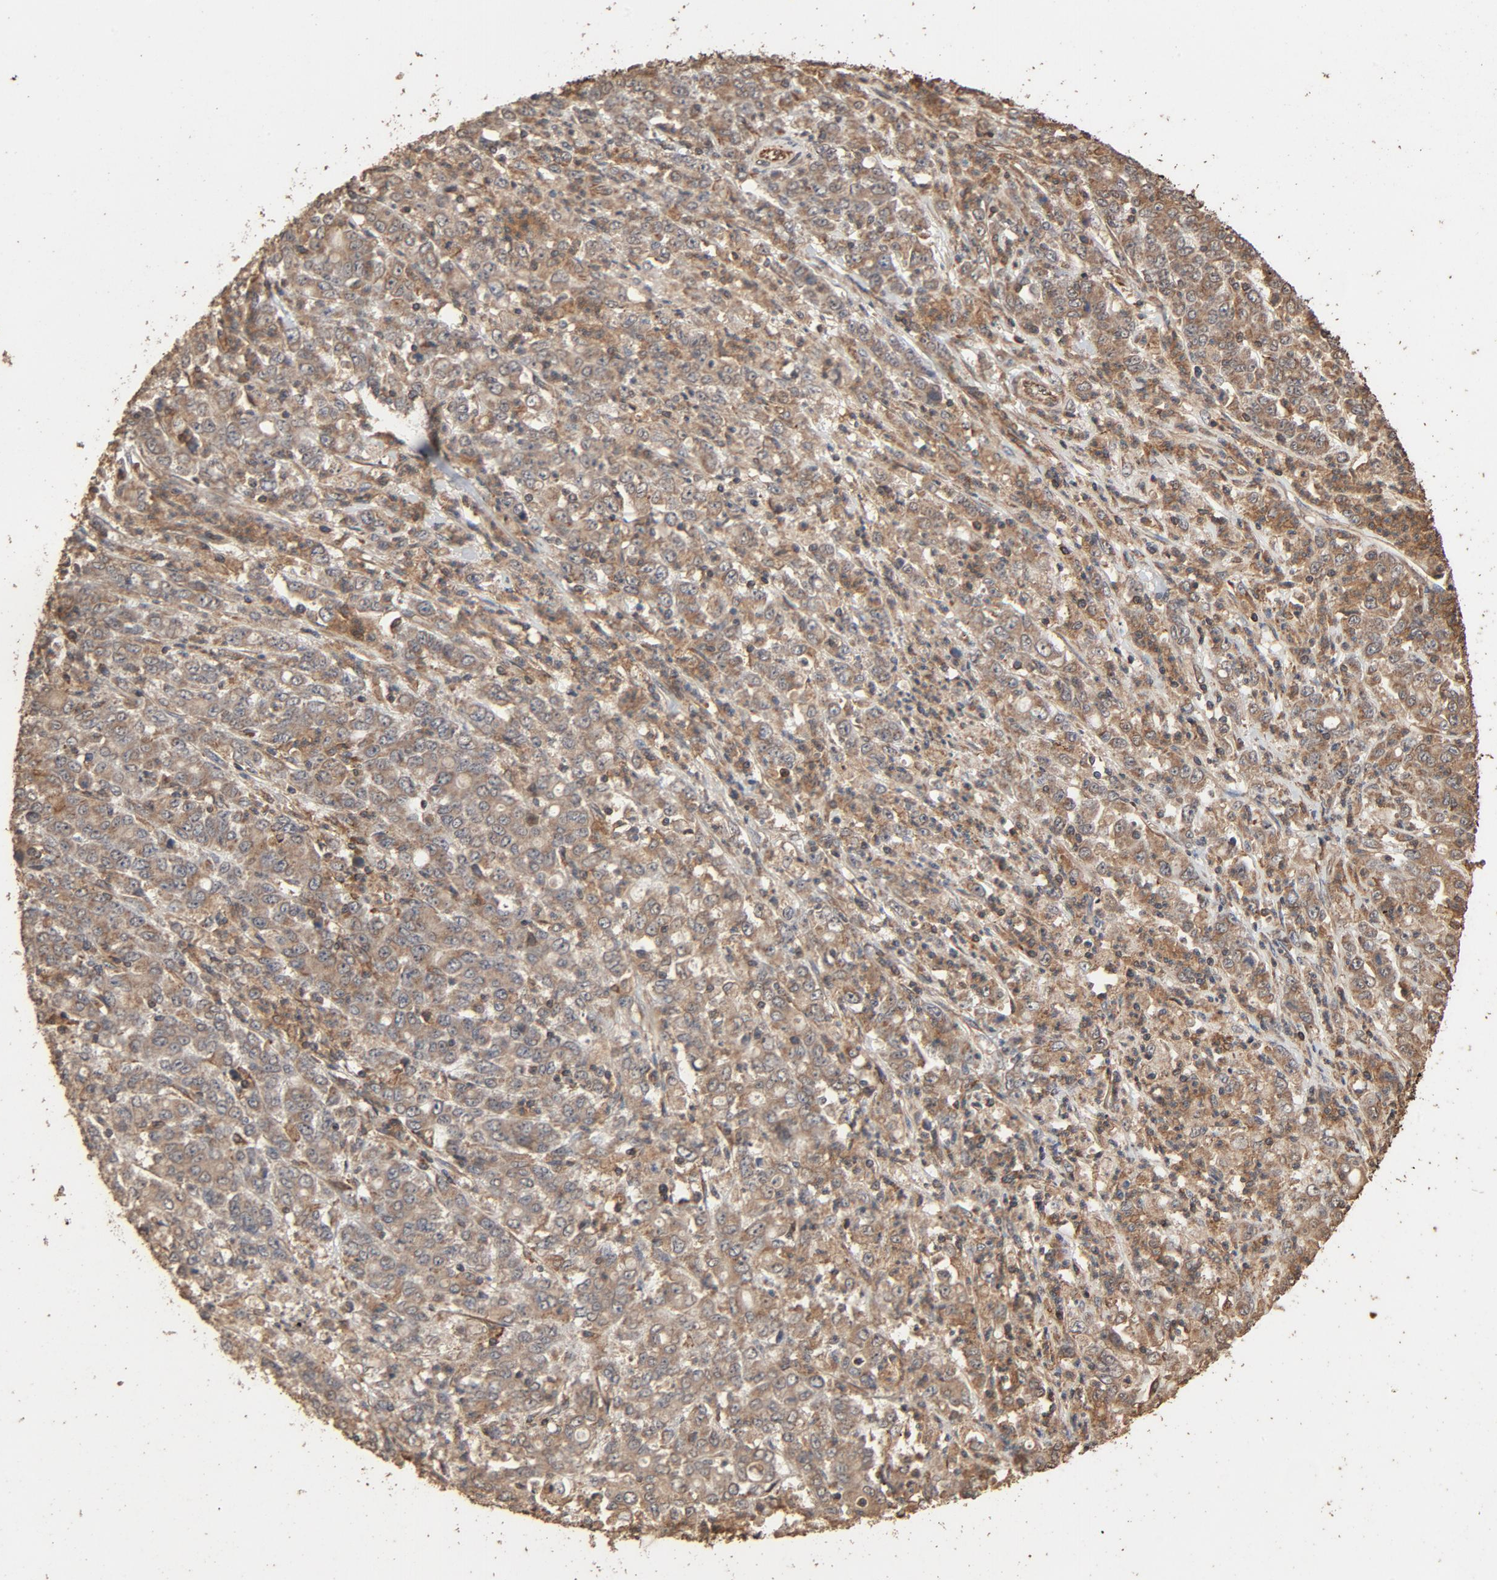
{"staining": {"intensity": "moderate", "quantity": "25%-75%", "location": "cytoplasmic/membranous"}, "tissue": "stomach cancer", "cell_type": "Tumor cells", "image_type": "cancer", "snomed": [{"axis": "morphology", "description": "Adenocarcinoma, NOS"}, {"axis": "topography", "description": "Stomach, lower"}], "caption": "Protein expression analysis of human stomach adenocarcinoma reveals moderate cytoplasmic/membranous staining in approximately 25%-75% of tumor cells.", "gene": "RPS6KA6", "patient": {"sex": "female", "age": 71}}